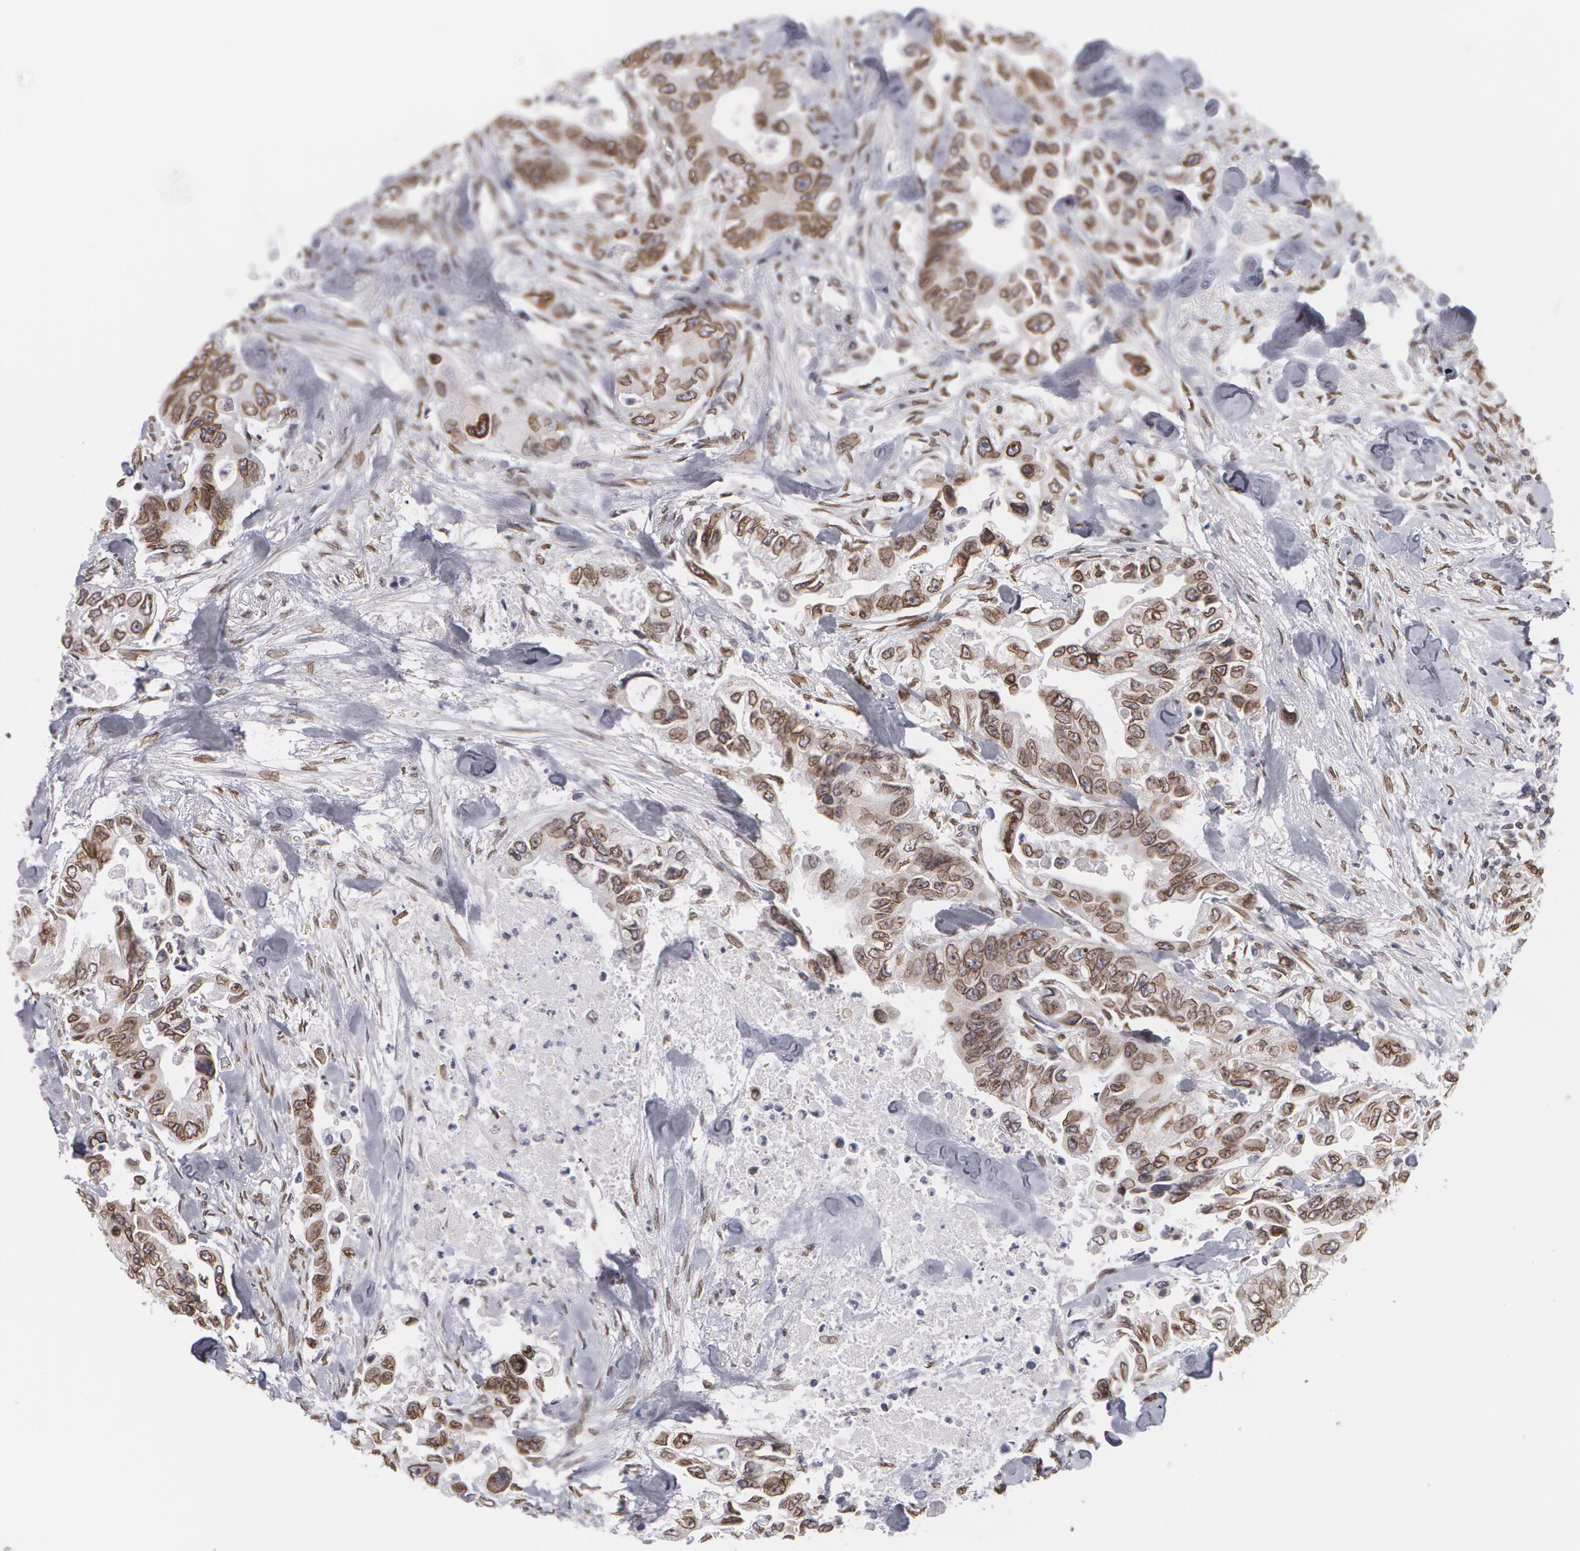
{"staining": {"intensity": "weak", "quantity": ">75%", "location": "nuclear"}, "tissue": "colorectal cancer", "cell_type": "Tumor cells", "image_type": "cancer", "snomed": [{"axis": "morphology", "description": "Adenocarcinoma, NOS"}, {"axis": "topography", "description": "Colon"}], "caption": "DAB immunohistochemical staining of human colorectal cancer (adenocarcinoma) exhibits weak nuclear protein staining in approximately >75% of tumor cells. Using DAB (3,3'-diaminobenzidine) (brown) and hematoxylin (blue) stains, captured at high magnification using brightfield microscopy.", "gene": "EMD", "patient": {"sex": "female", "age": 11}}